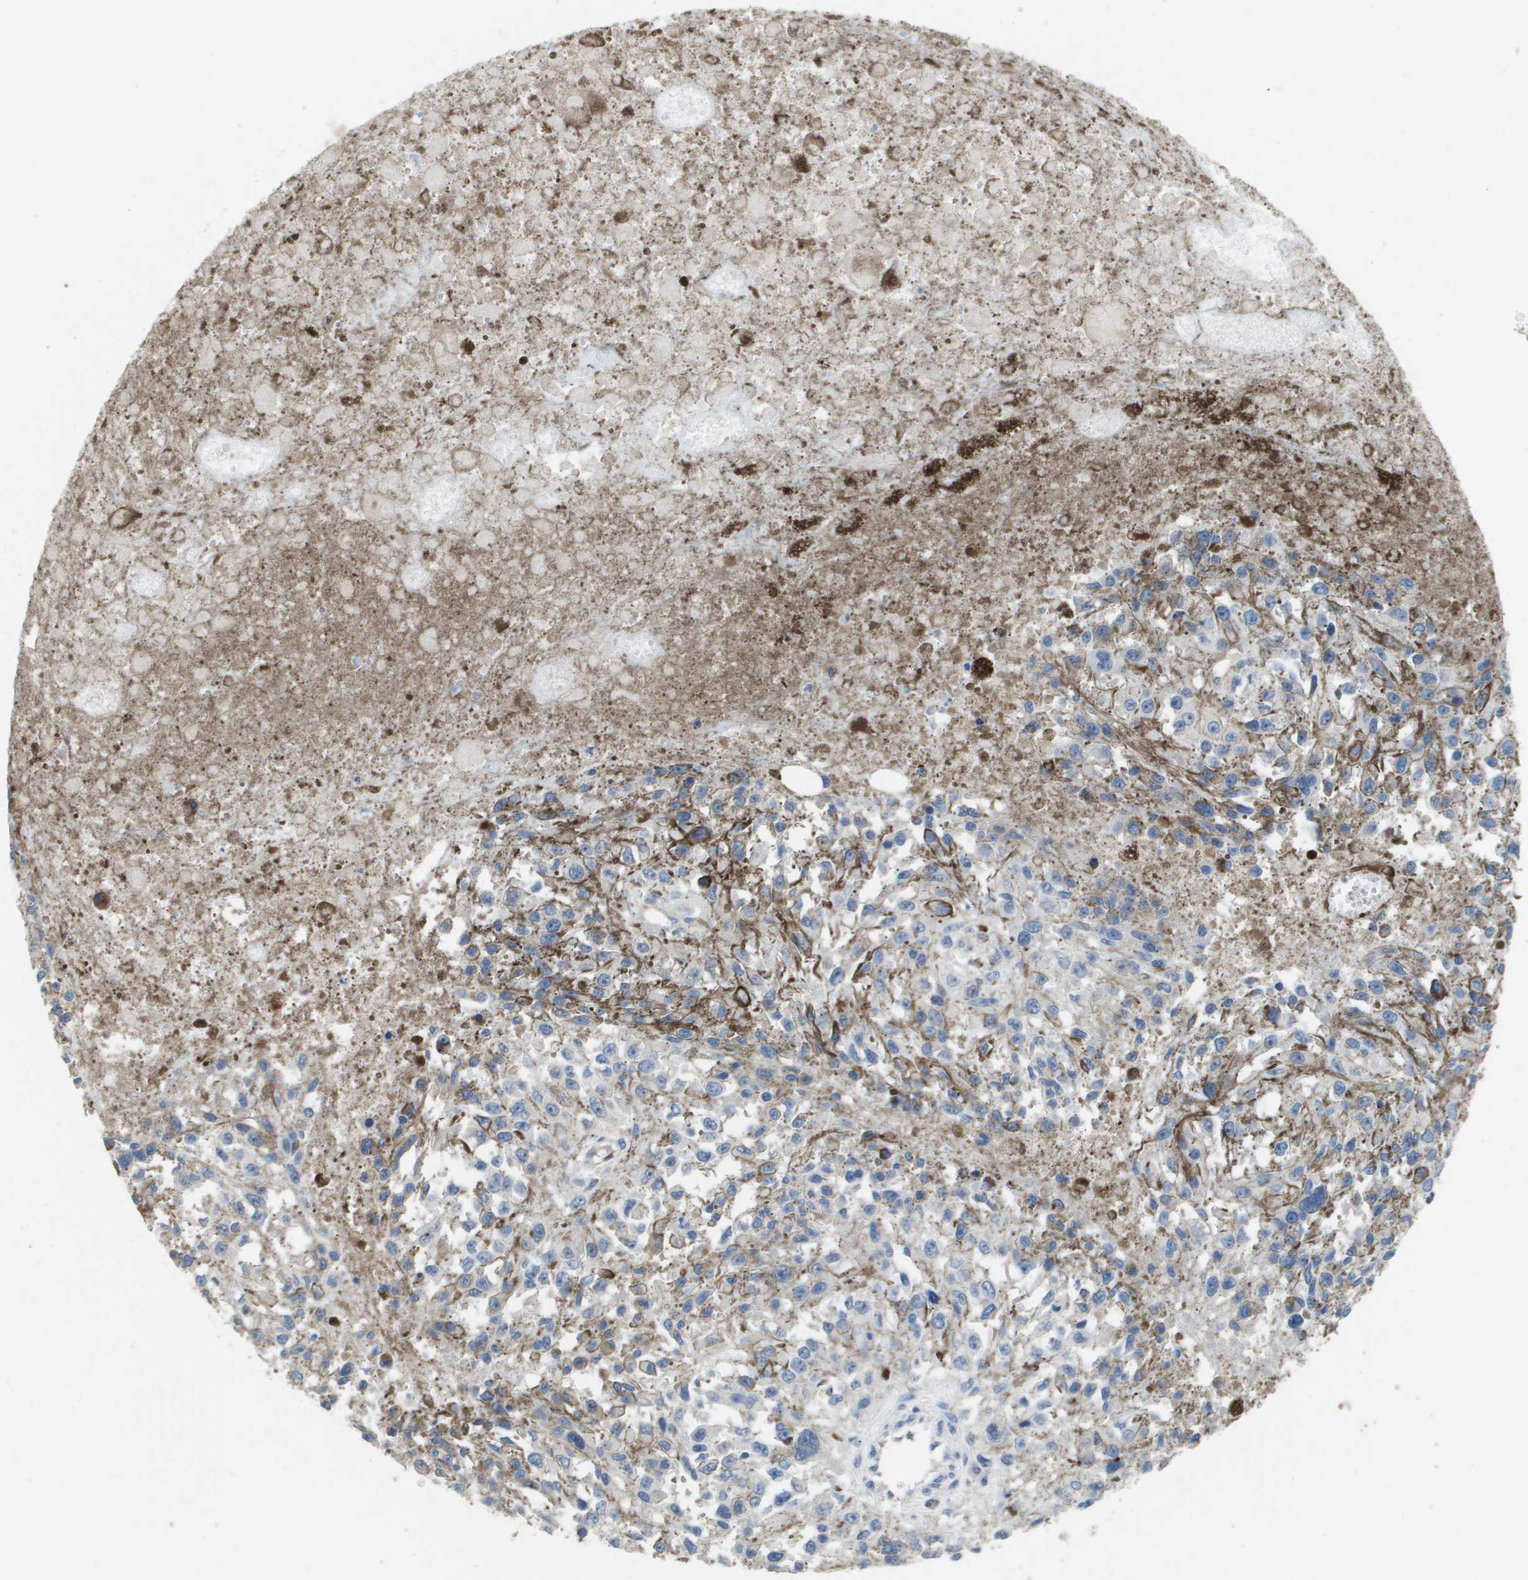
{"staining": {"intensity": "negative", "quantity": "none", "location": "none"}, "tissue": "melanoma", "cell_type": "Tumor cells", "image_type": "cancer", "snomed": [{"axis": "morphology", "description": "Malignant melanoma, Metastatic site"}, {"axis": "topography", "description": "Lymph node"}], "caption": "Tumor cells are negative for protein expression in human melanoma.", "gene": "FABP5", "patient": {"sex": "male", "age": 59}}